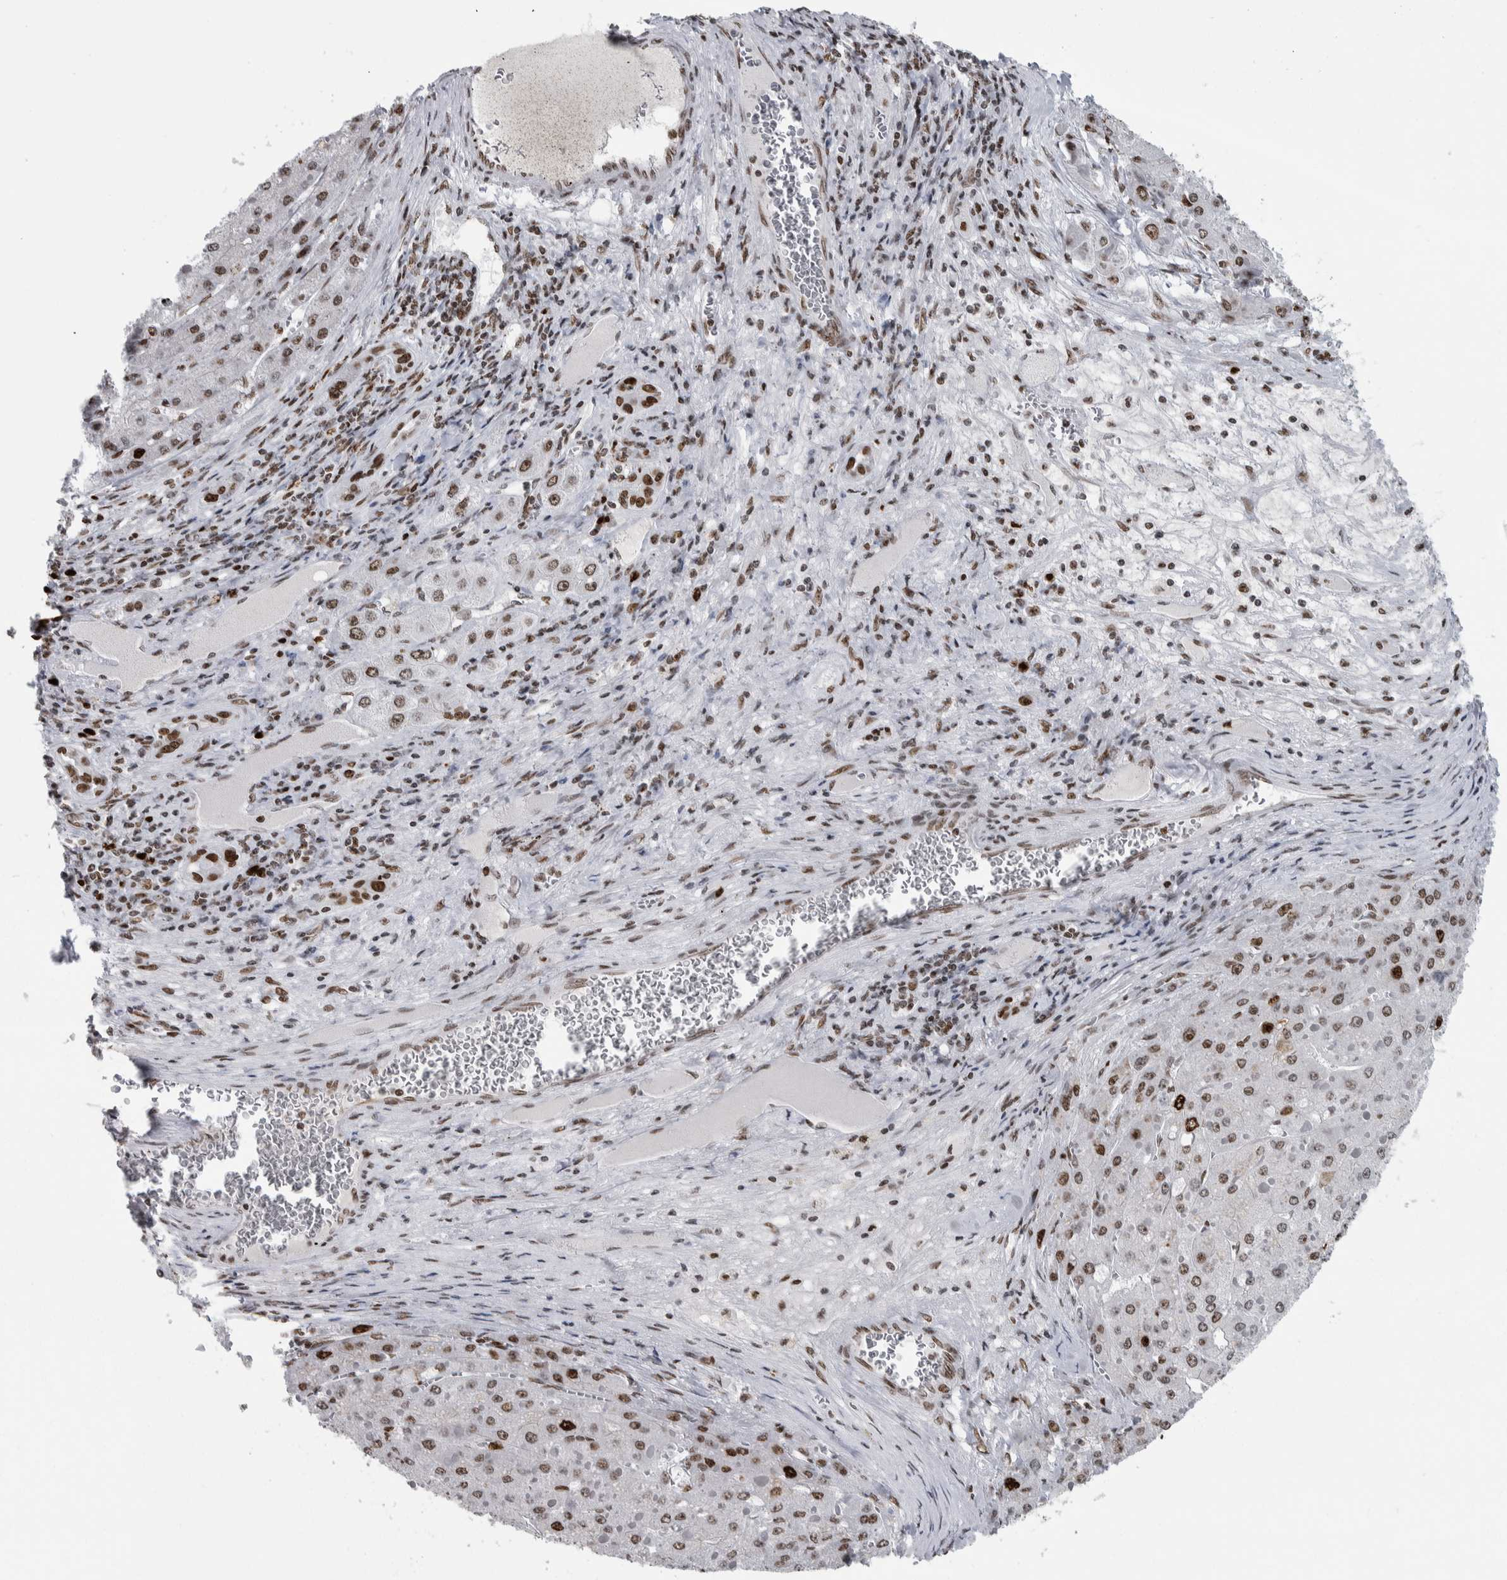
{"staining": {"intensity": "weak", "quantity": ">75%", "location": "nuclear"}, "tissue": "liver cancer", "cell_type": "Tumor cells", "image_type": "cancer", "snomed": [{"axis": "morphology", "description": "Carcinoma, Hepatocellular, NOS"}, {"axis": "topography", "description": "Liver"}], "caption": "Immunohistochemistry histopathology image of neoplastic tissue: human liver cancer (hepatocellular carcinoma) stained using IHC exhibits low levels of weak protein expression localized specifically in the nuclear of tumor cells, appearing as a nuclear brown color.", "gene": "TOP2B", "patient": {"sex": "female", "age": 73}}